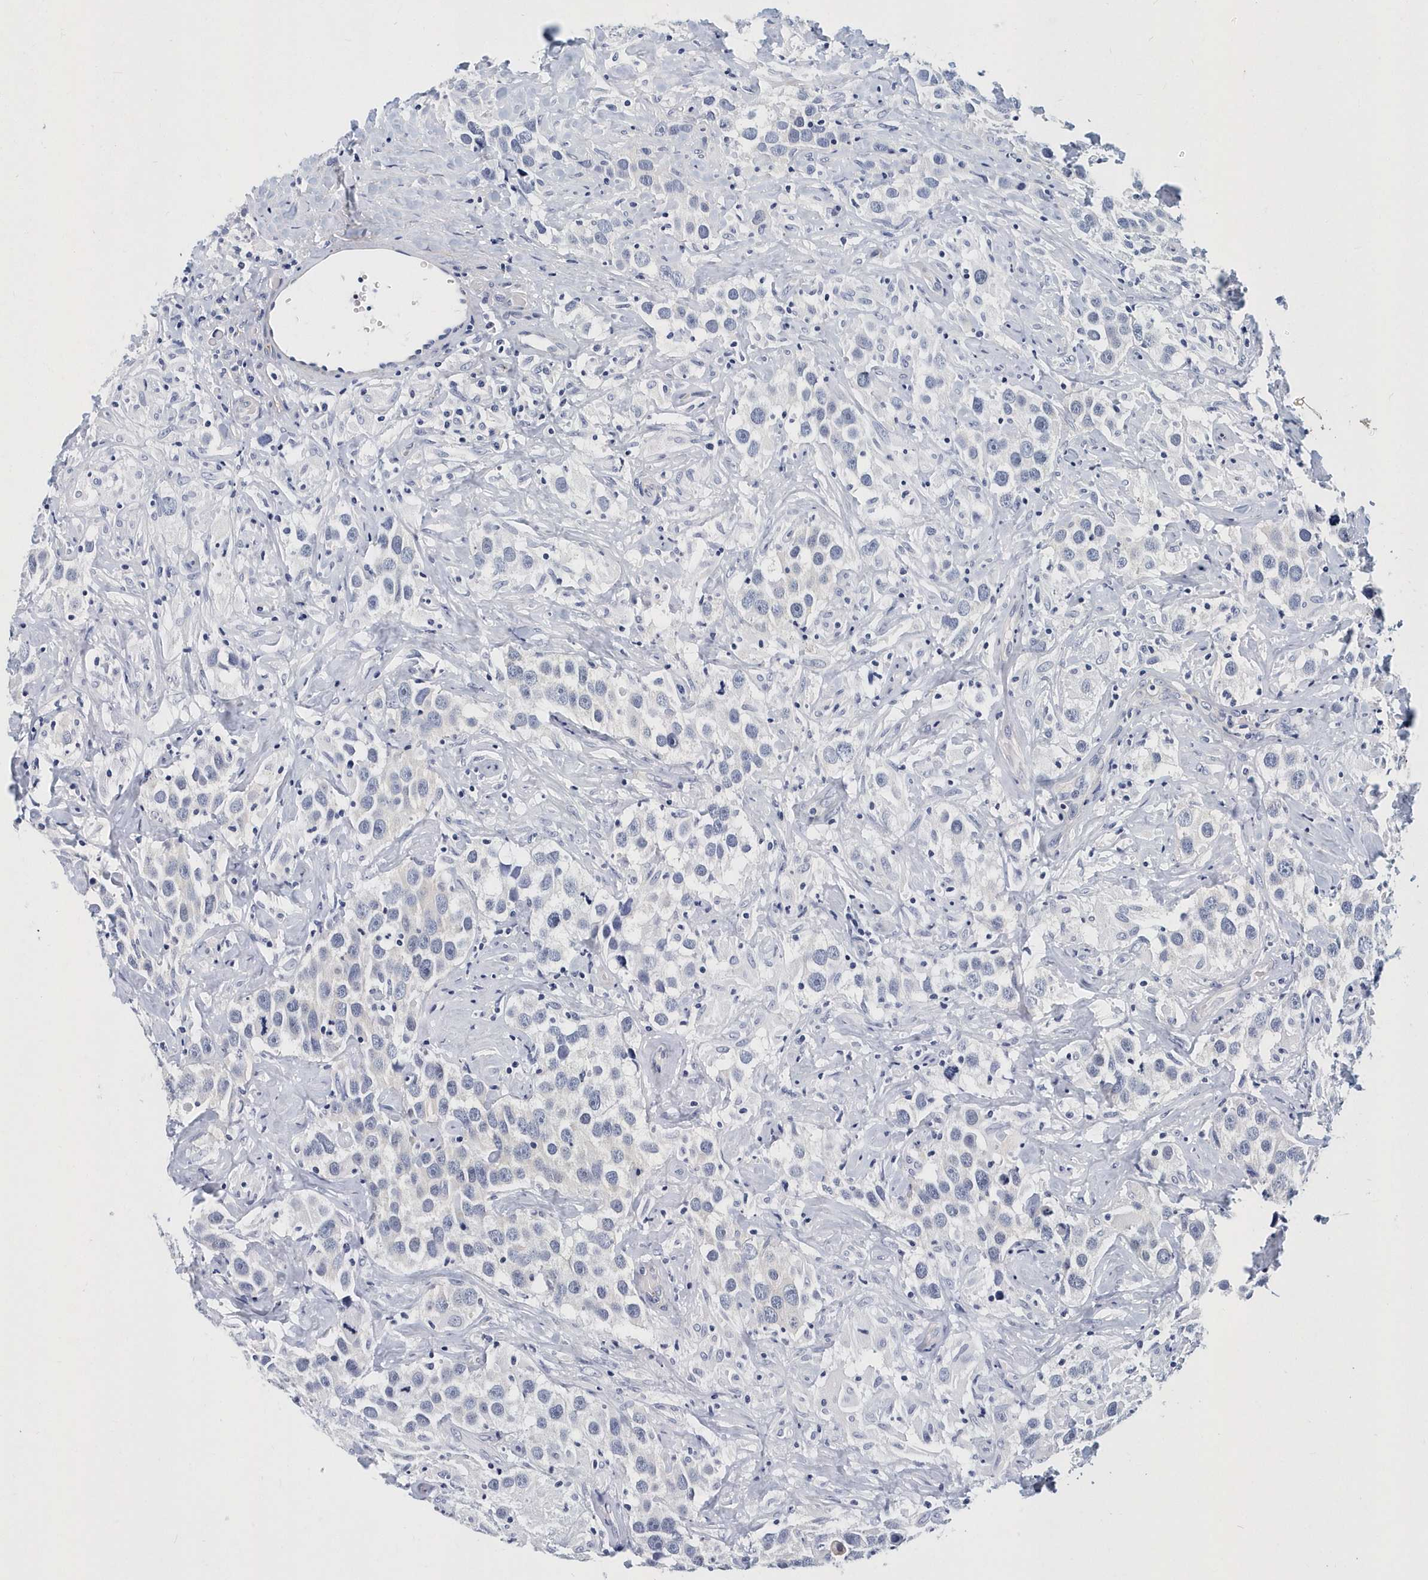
{"staining": {"intensity": "negative", "quantity": "none", "location": "none"}, "tissue": "testis cancer", "cell_type": "Tumor cells", "image_type": "cancer", "snomed": [{"axis": "morphology", "description": "Seminoma, NOS"}, {"axis": "topography", "description": "Testis"}], "caption": "Photomicrograph shows no protein expression in tumor cells of seminoma (testis) tissue.", "gene": "ITGA2B", "patient": {"sex": "male", "age": 49}}